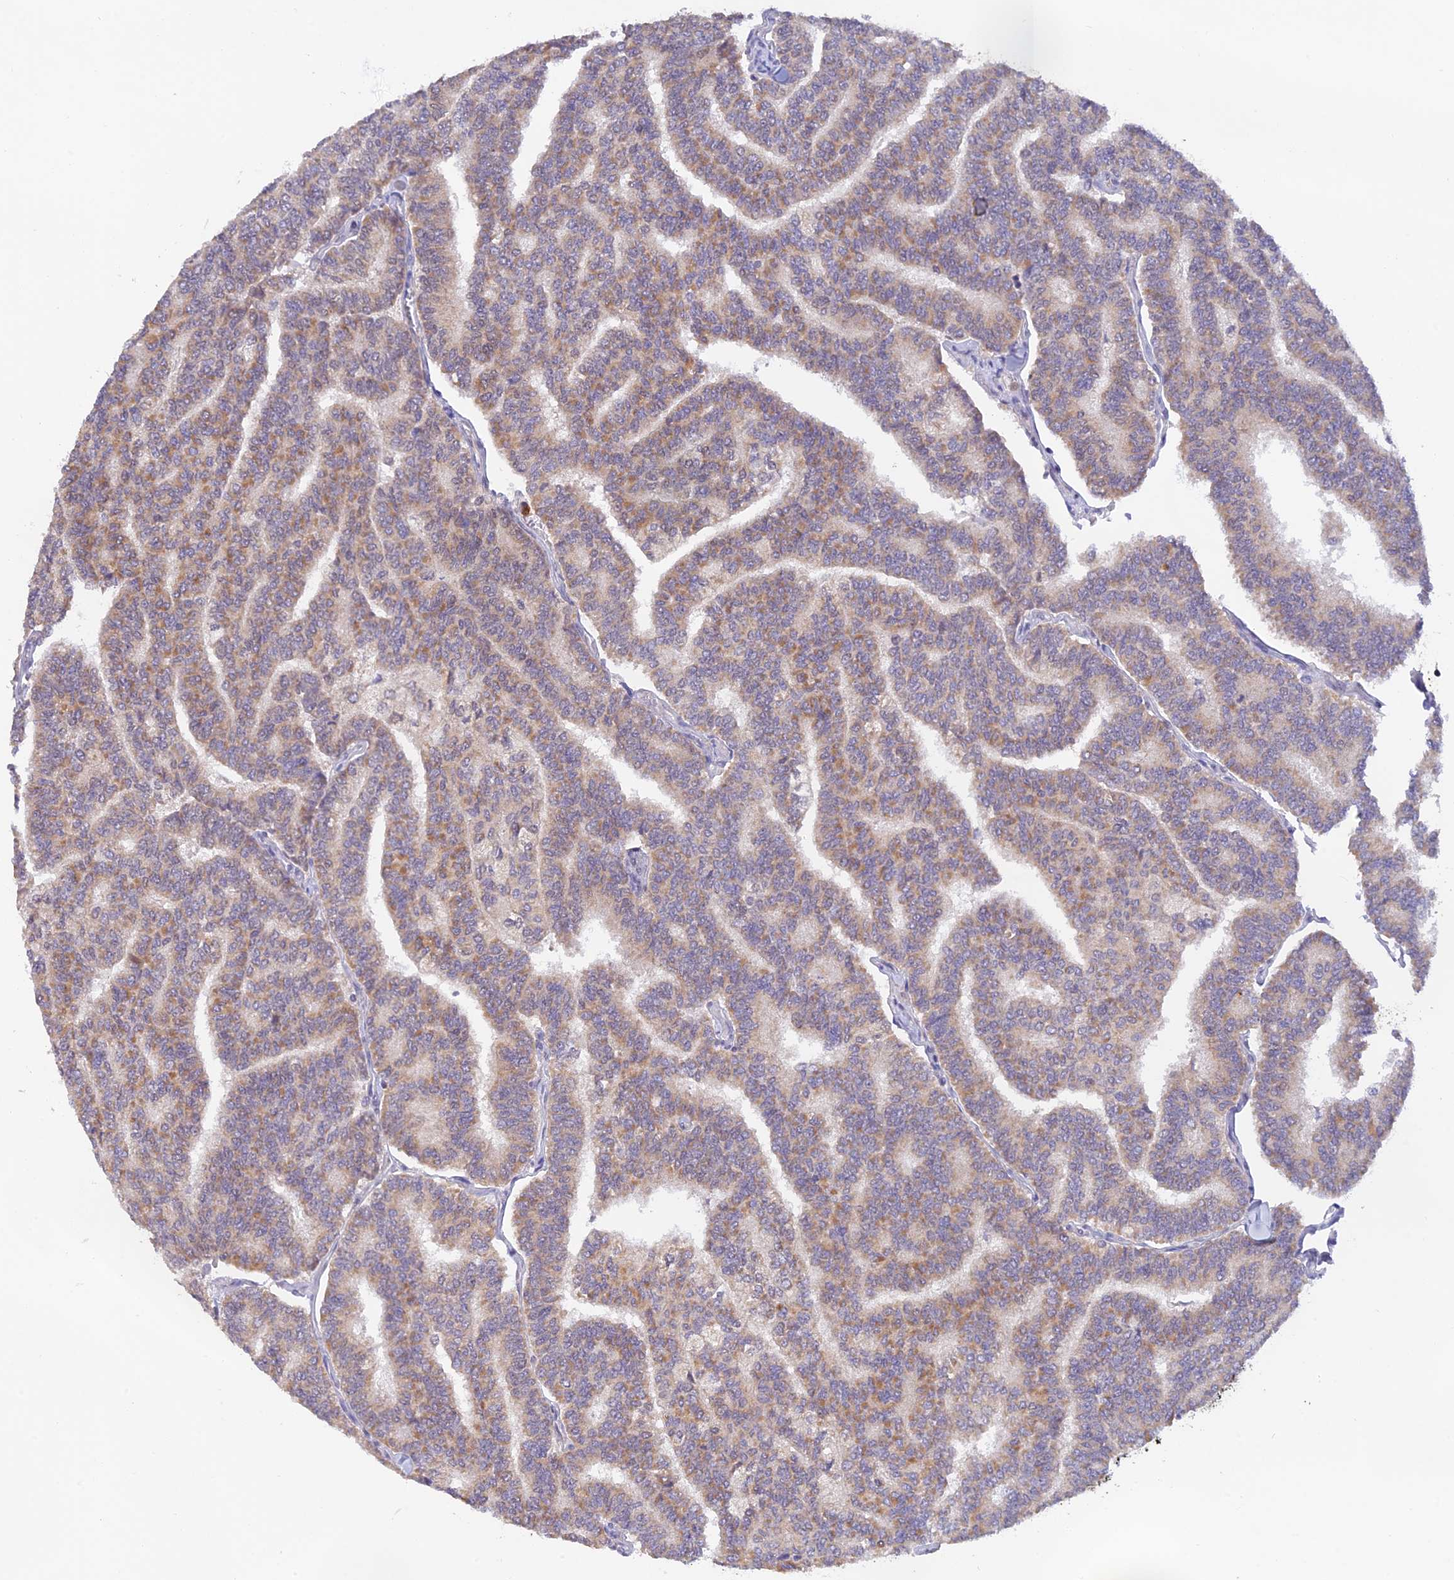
{"staining": {"intensity": "weak", "quantity": "25%-75%", "location": "cytoplasmic/membranous"}, "tissue": "thyroid cancer", "cell_type": "Tumor cells", "image_type": "cancer", "snomed": [{"axis": "morphology", "description": "Papillary adenocarcinoma, NOS"}, {"axis": "topography", "description": "Thyroid gland"}], "caption": "A high-resolution image shows immunohistochemistry (IHC) staining of papillary adenocarcinoma (thyroid), which shows weak cytoplasmic/membranous expression in approximately 25%-75% of tumor cells. (DAB (3,3'-diaminobenzidine) = brown stain, brightfield microscopy at high magnification).", "gene": "PEX16", "patient": {"sex": "female", "age": 35}}